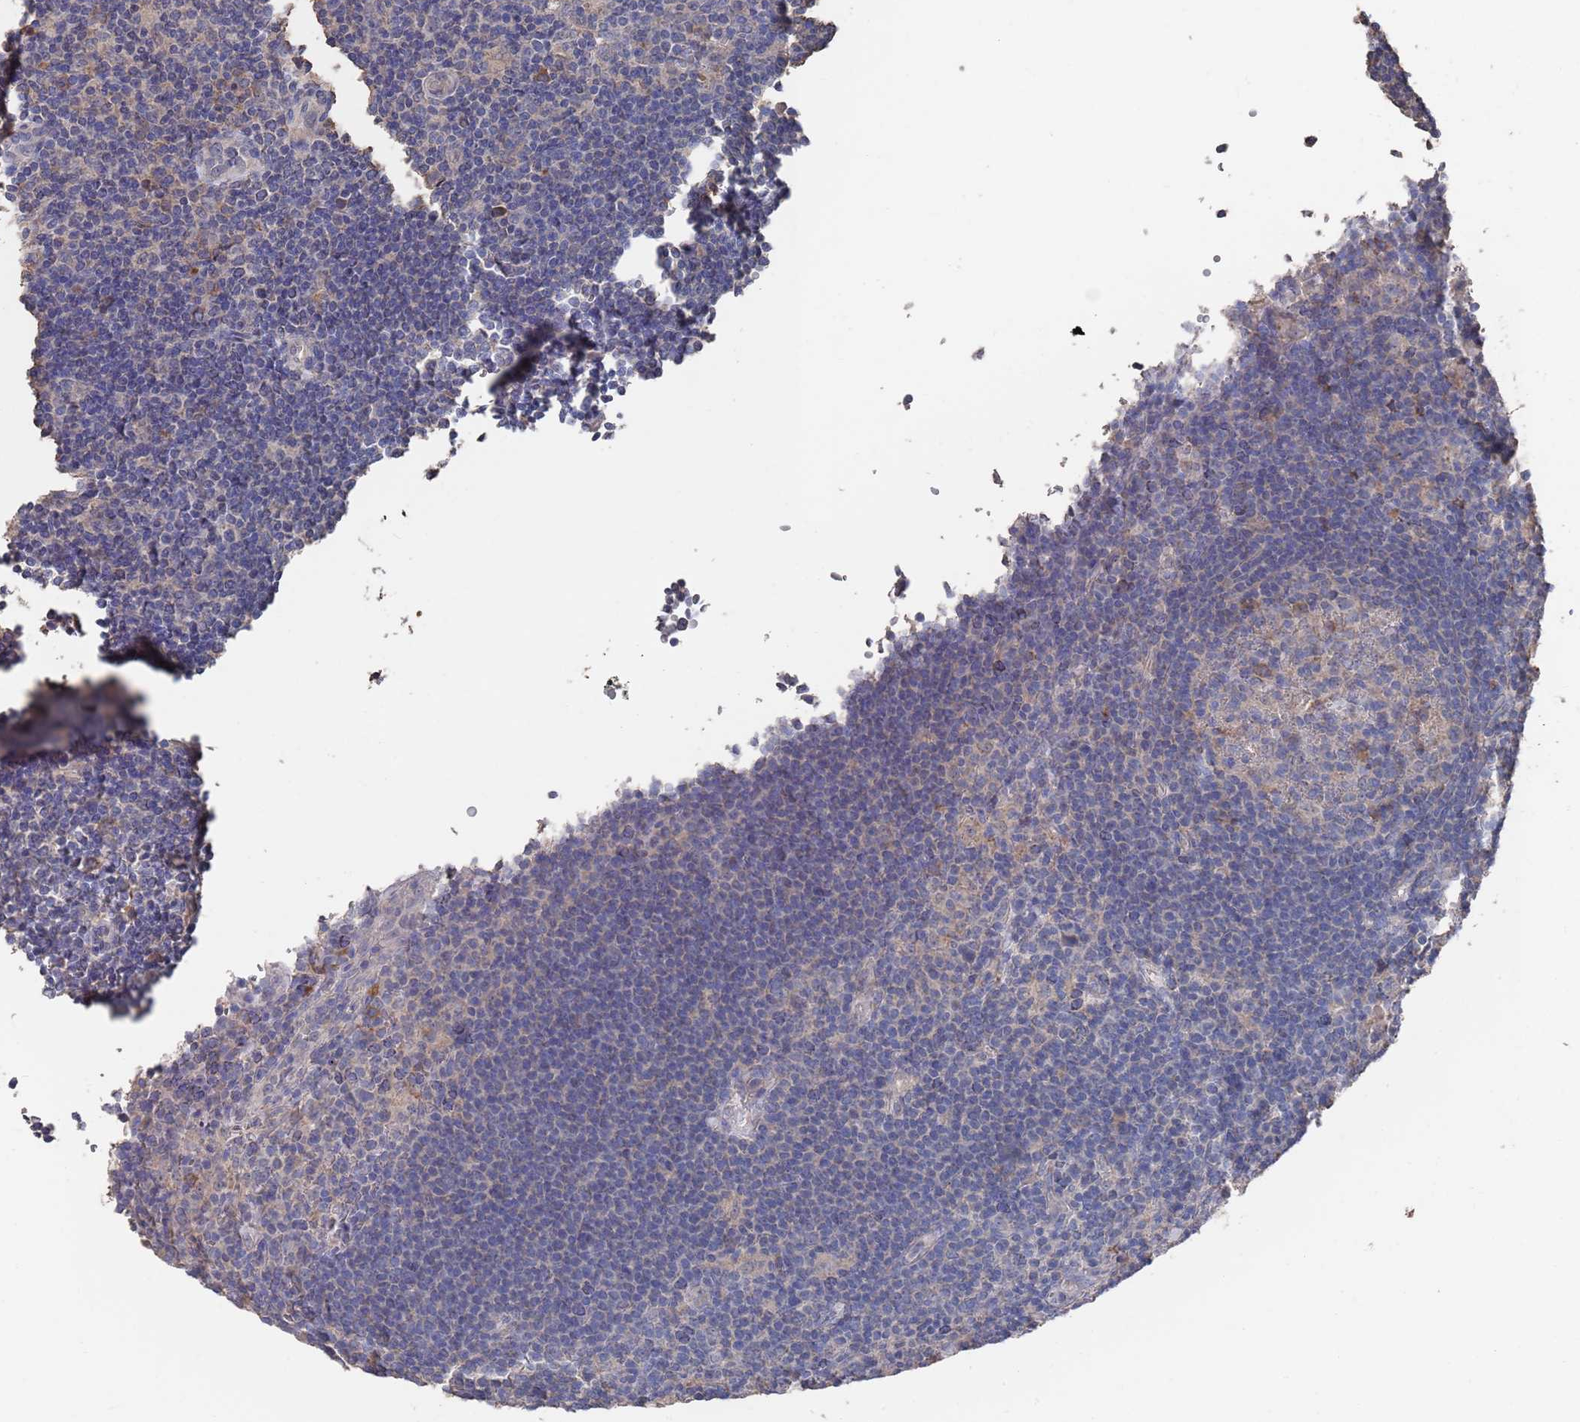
{"staining": {"intensity": "negative", "quantity": "none", "location": "none"}, "tissue": "lymphoma", "cell_type": "Tumor cells", "image_type": "cancer", "snomed": [{"axis": "morphology", "description": "Hodgkin's disease, NOS"}, {"axis": "topography", "description": "Lymph node"}], "caption": "High magnification brightfield microscopy of Hodgkin's disease stained with DAB (brown) and counterstained with hematoxylin (blue): tumor cells show no significant staining. Brightfield microscopy of immunohistochemistry stained with DAB (3,3'-diaminobenzidine) (brown) and hematoxylin (blue), captured at high magnification.", "gene": "BTBD18", "patient": {"sex": "female", "age": 57}}